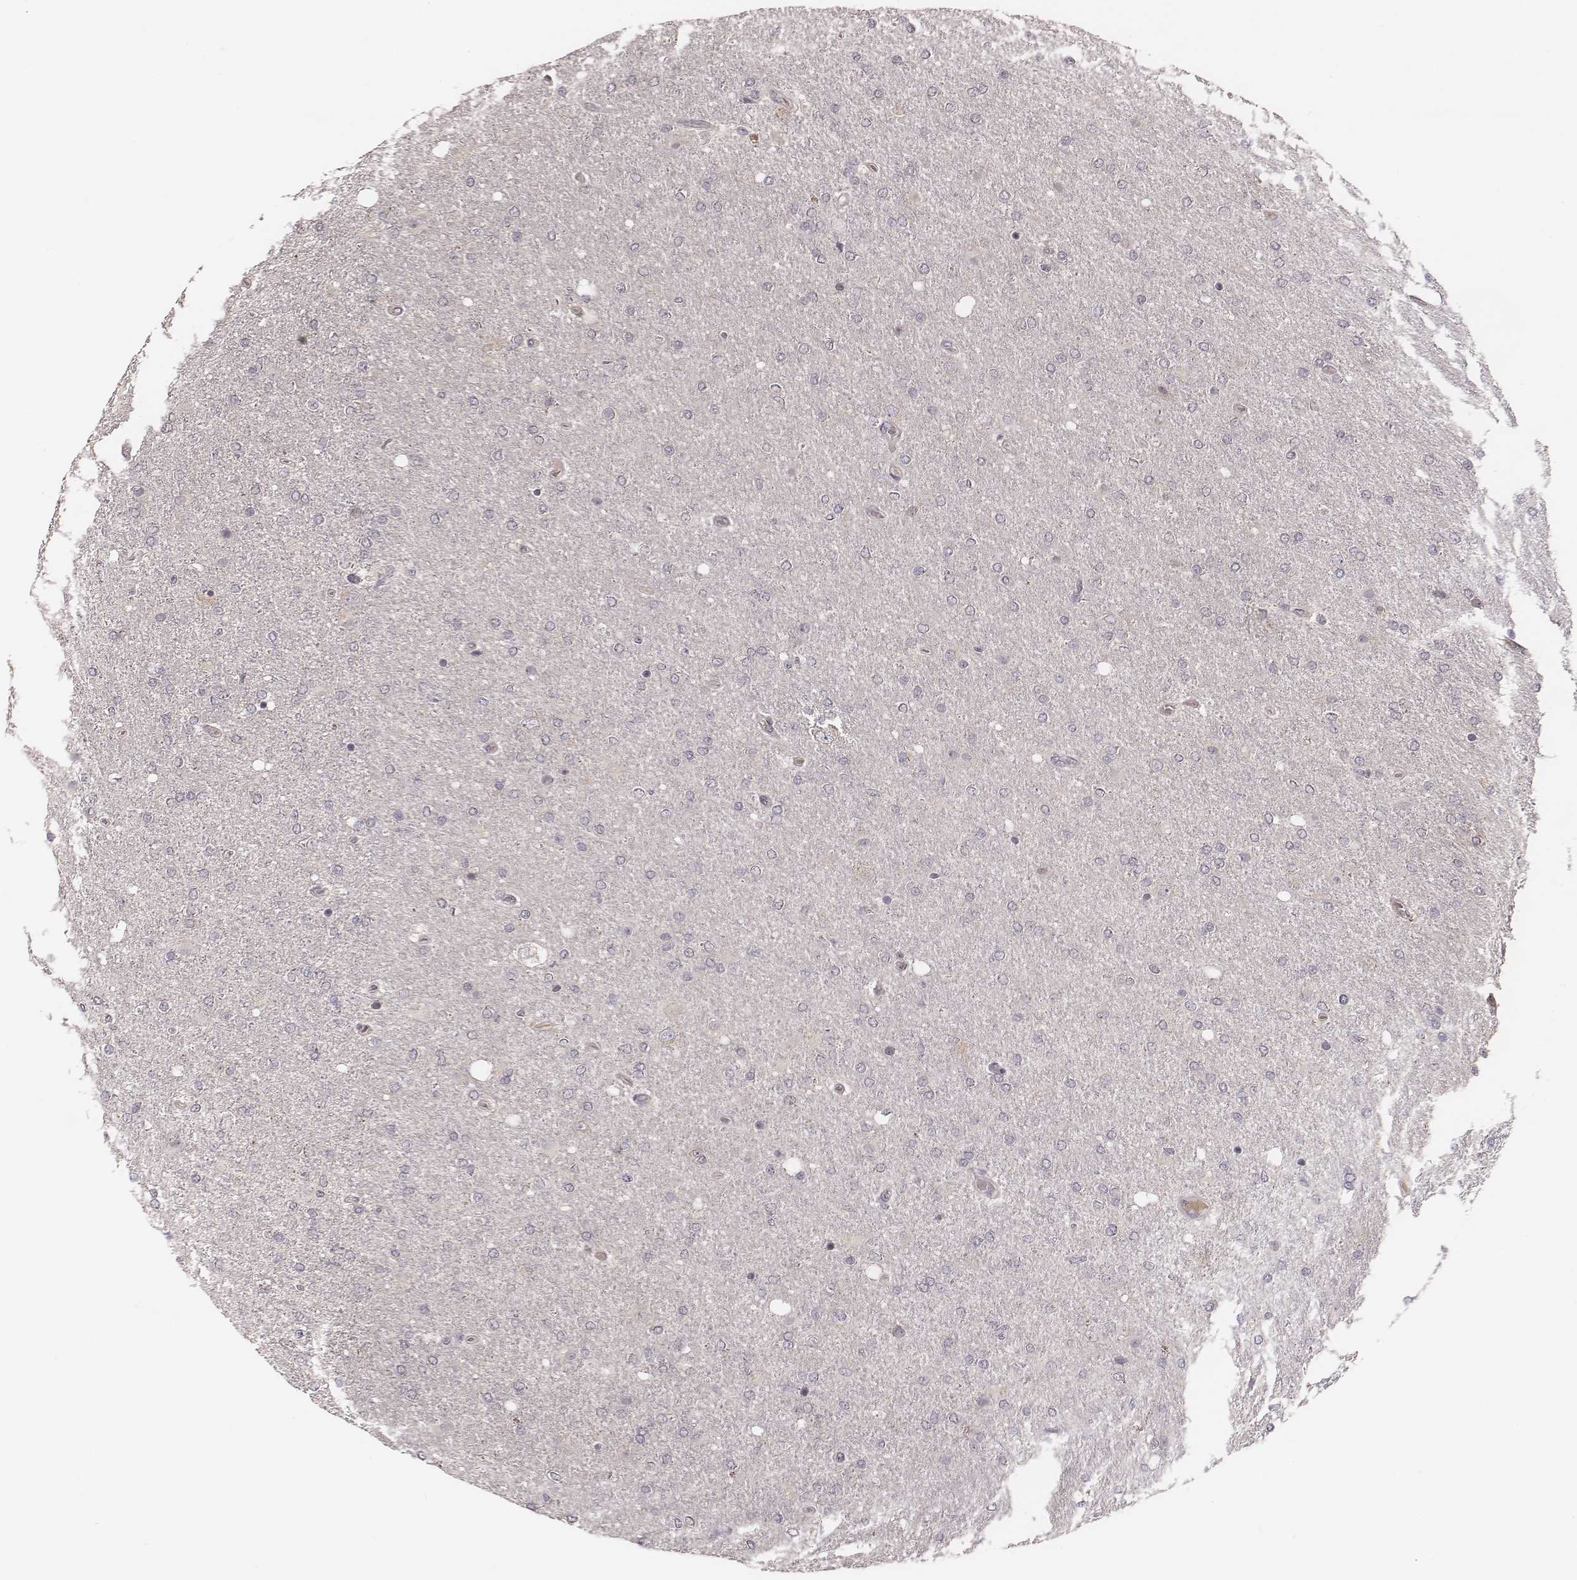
{"staining": {"intensity": "negative", "quantity": "none", "location": "none"}, "tissue": "glioma", "cell_type": "Tumor cells", "image_type": "cancer", "snomed": [{"axis": "morphology", "description": "Glioma, malignant, High grade"}, {"axis": "topography", "description": "Cerebral cortex"}], "caption": "Immunohistochemistry (IHC) image of glioma stained for a protein (brown), which exhibits no staining in tumor cells.", "gene": "P2RX5", "patient": {"sex": "male", "age": 70}}